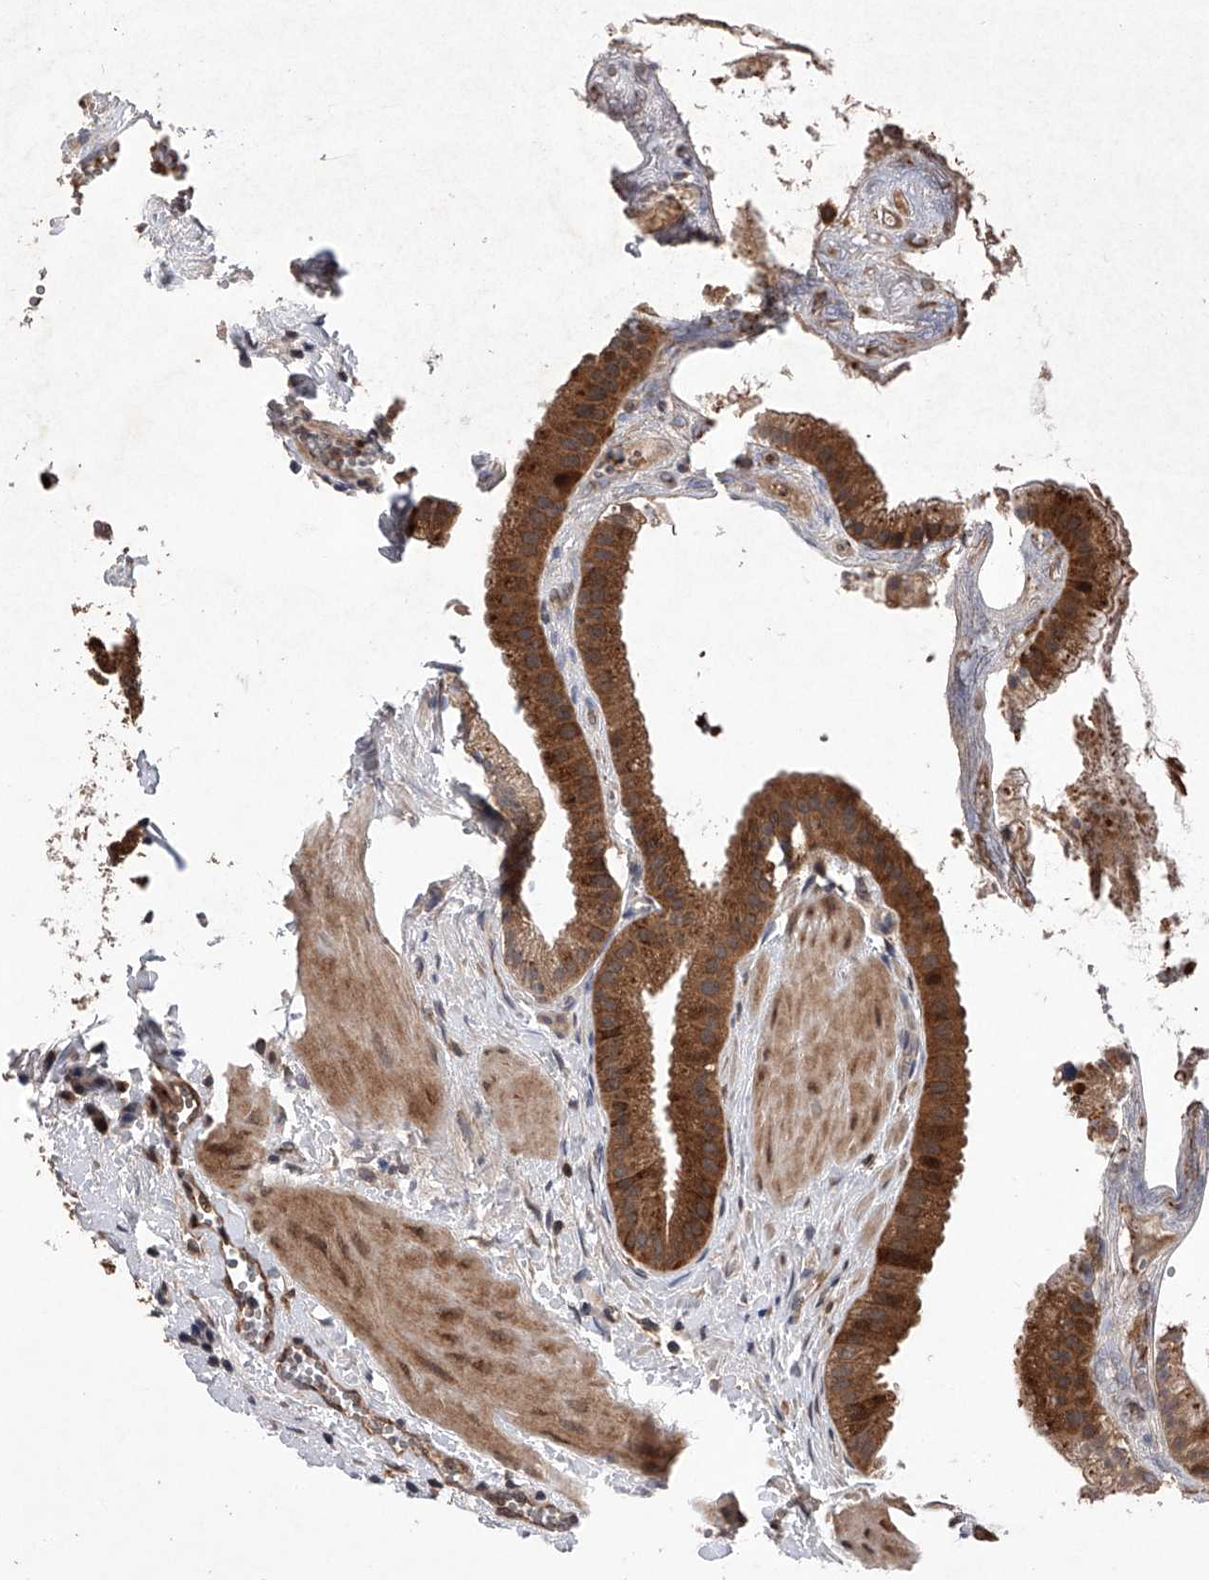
{"staining": {"intensity": "strong", "quantity": ">75%", "location": "cytoplasmic/membranous"}, "tissue": "gallbladder", "cell_type": "Glandular cells", "image_type": "normal", "snomed": [{"axis": "morphology", "description": "Normal tissue, NOS"}, {"axis": "topography", "description": "Gallbladder"}], "caption": "Protein expression by immunohistochemistry (IHC) displays strong cytoplasmic/membranous staining in about >75% of glandular cells in benign gallbladder. The protein of interest is shown in brown color, while the nuclei are stained blue.", "gene": "MAP3K11", "patient": {"sex": "male", "age": 55}}